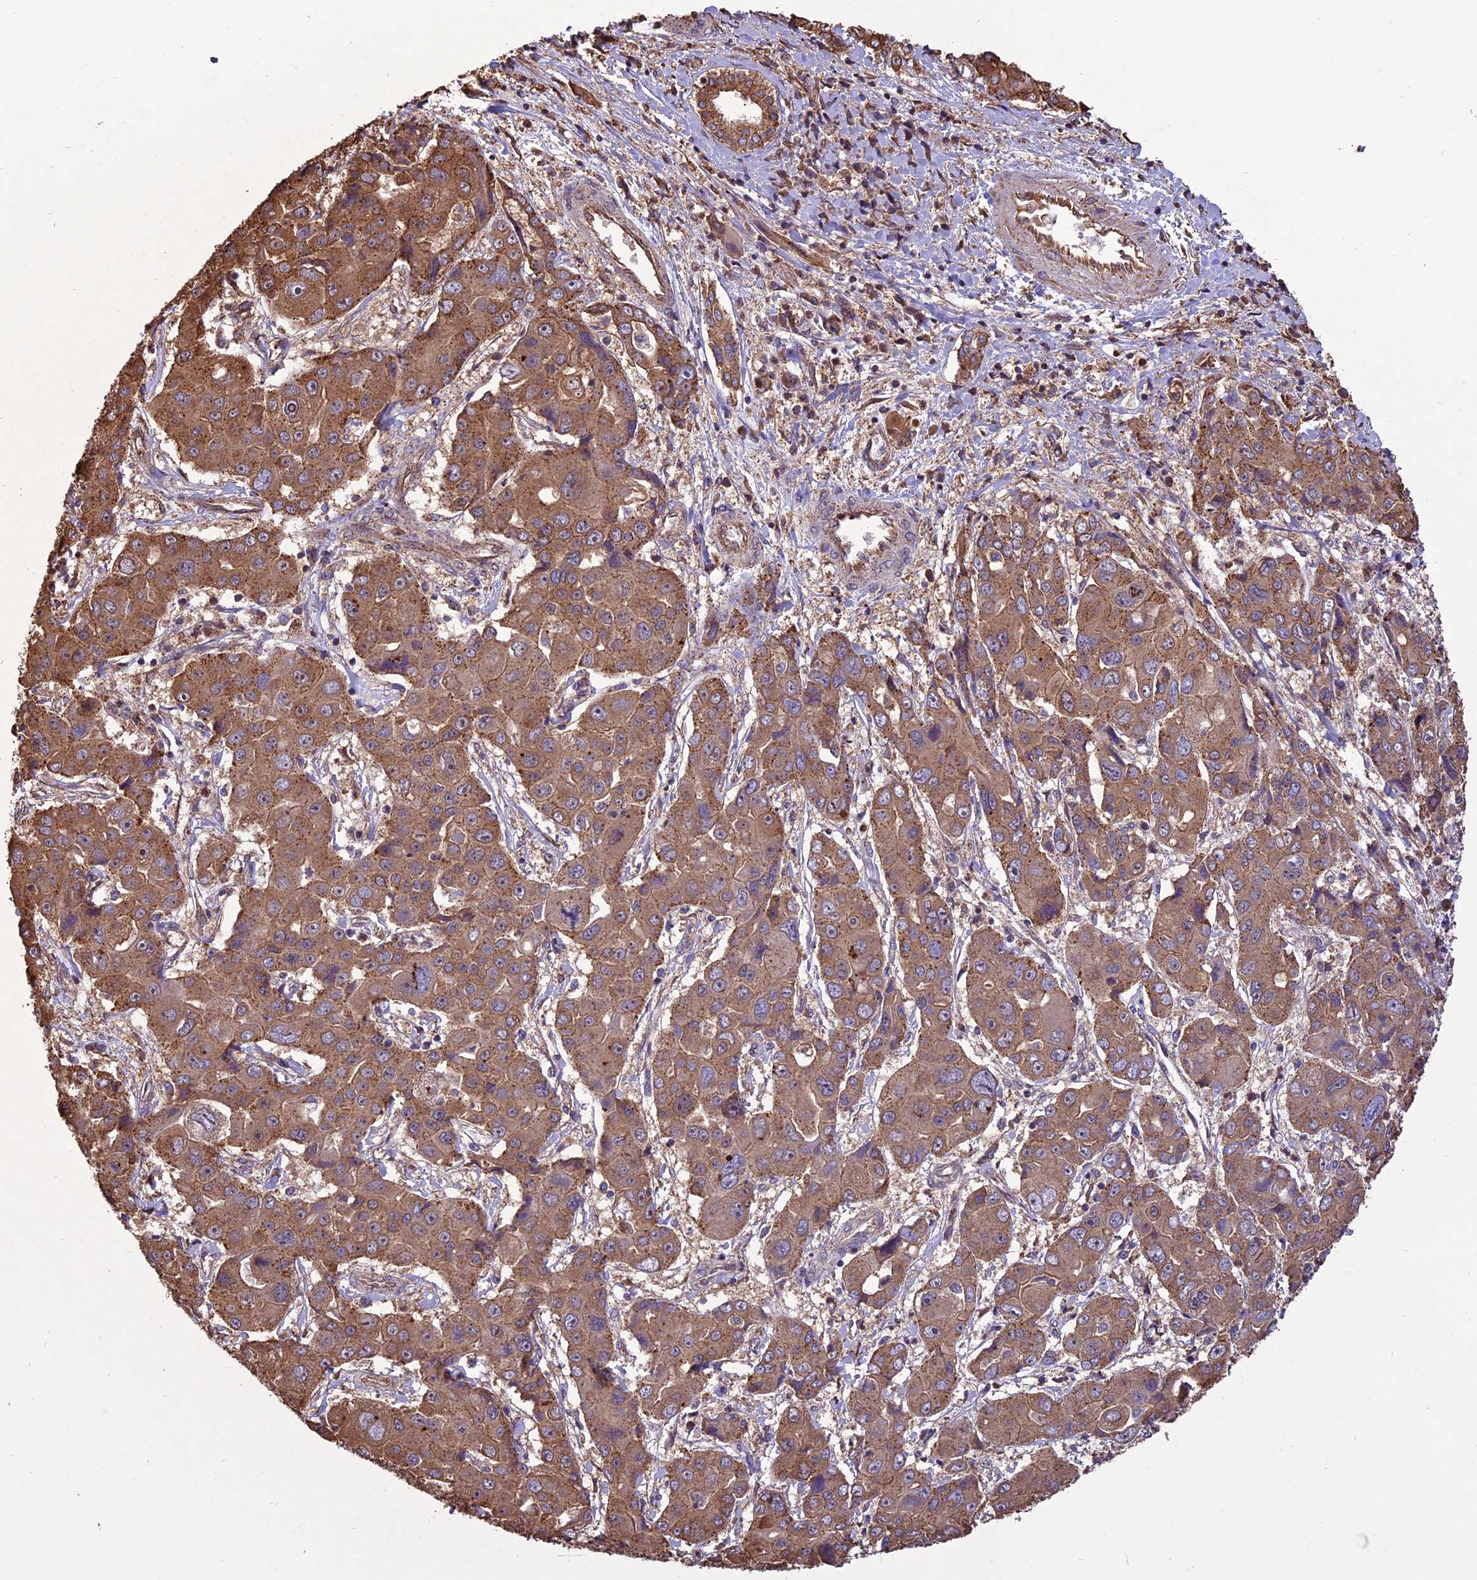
{"staining": {"intensity": "moderate", "quantity": ">75%", "location": "cytoplasmic/membranous"}, "tissue": "liver cancer", "cell_type": "Tumor cells", "image_type": "cancer", "snomed": [{"axis": "morphology", "description": "Cholangiocarcinoma"}, {"axis": "topography", "description": "Liver"}], "caption": "Immunohistochemical staining of human cholangiocarcinoma (liver) demonstrates medium levels of moderate cytoplasmic/membranous positivity in about >75% of tumor cells.", "gene": "CHMP2A", "patient": {"sex": "male", "age": 67}}